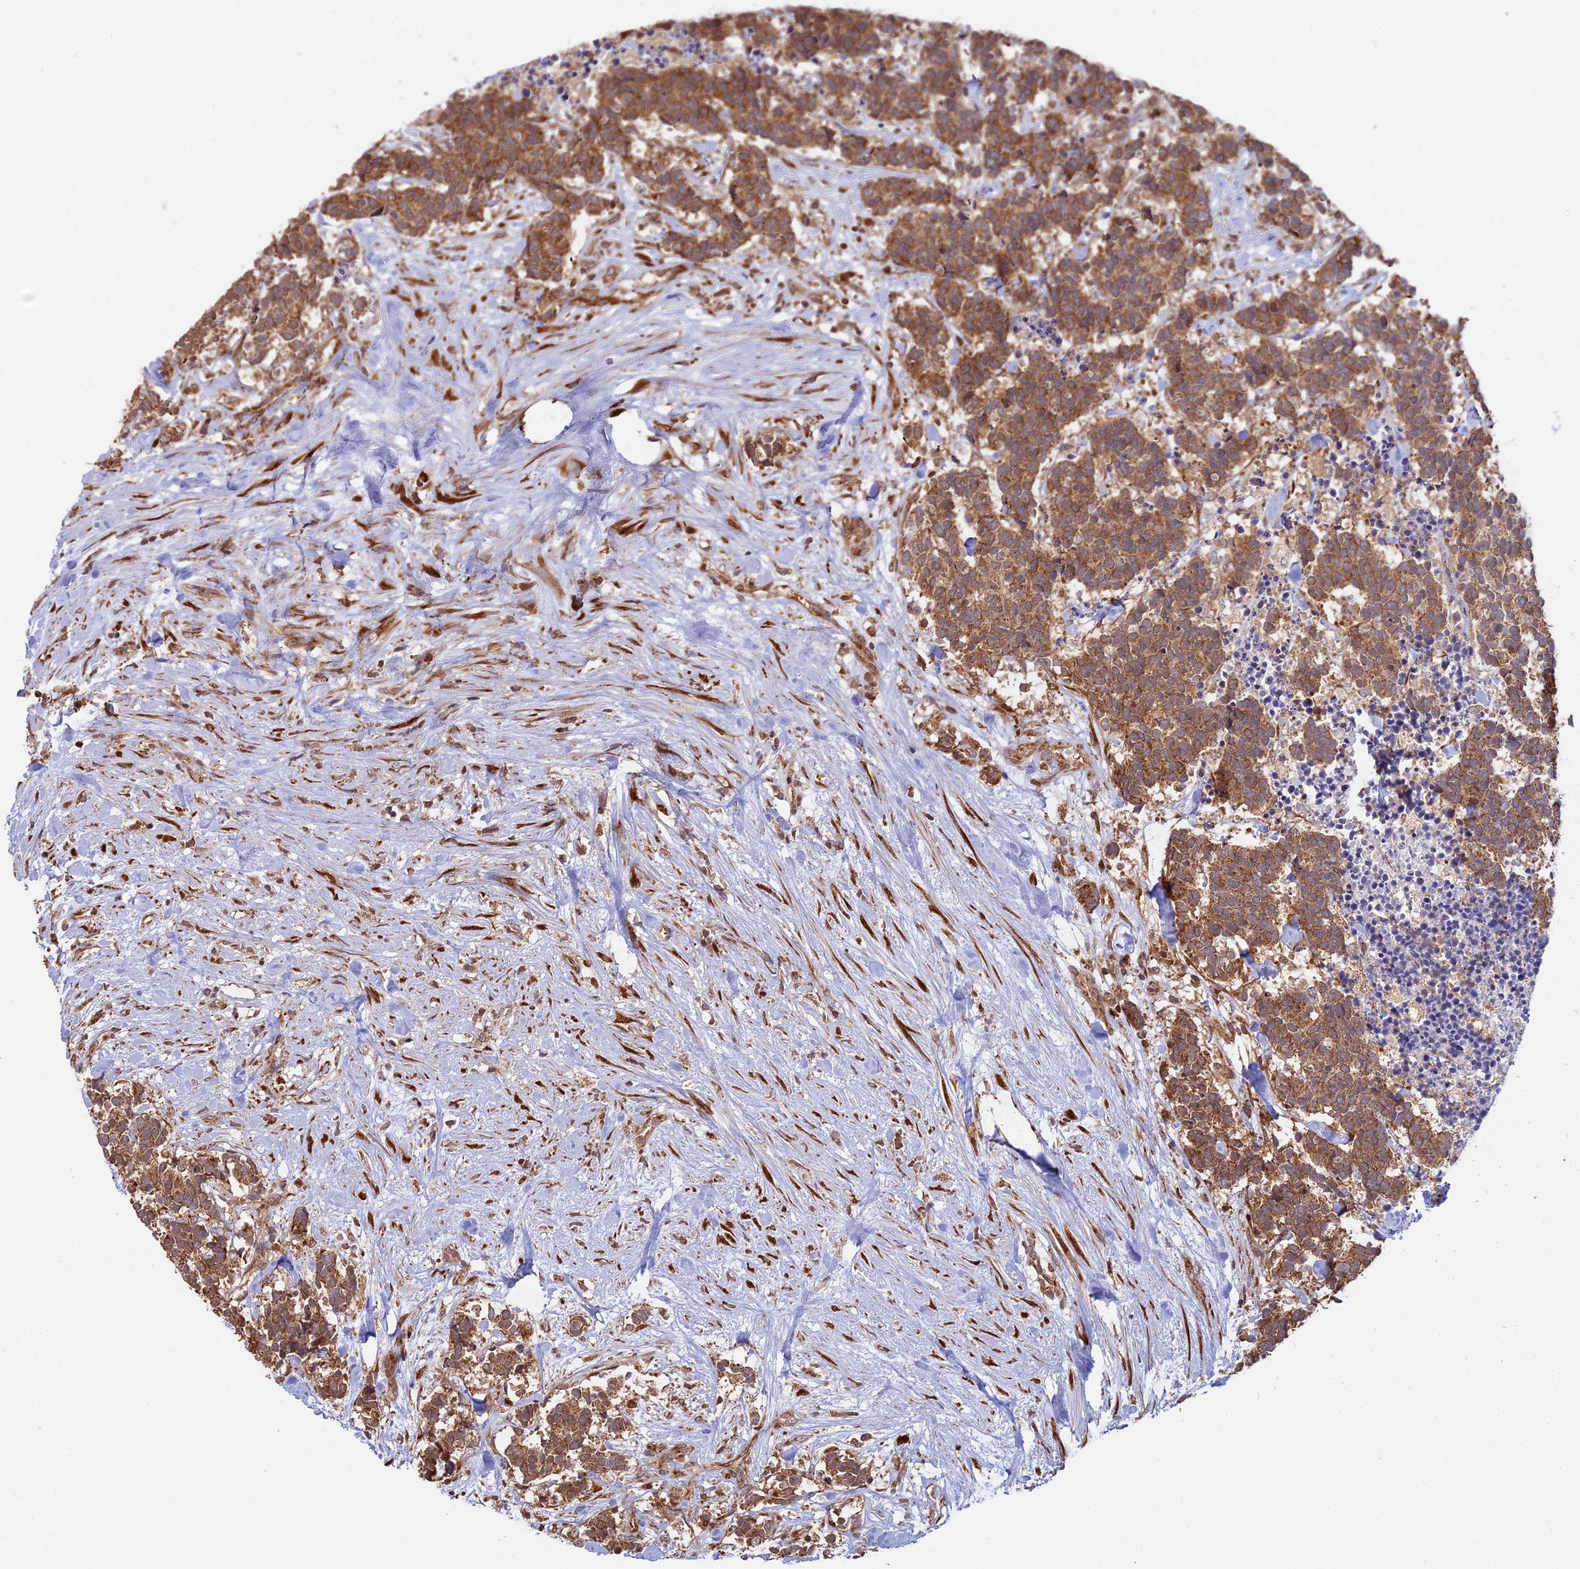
{"staining": {"intensity": "moderate", "quantity": ">75%", "location": "cytoplasmic/membranous"}, "tissue": "carcinoid", "cell_type": "Tumor cells", "image_type": "cancer", "snomed": [{"axis": "morphology", "description": "Carcinoma, NOS"}, {"axis": "morphology", "description": "Carcinoid, malignant, NOS"}, {"axis": "topography", "description": "Prostate"}], "caption": "Immunohistochemistry image of human carcinoid stained for a protein (brown), which exhibits medium levels of moderate cytoplasmic/membranous positivity in about >75% of tumor cells.", "gene": "RPL26", "patient": {"sex": "male", "age": 57}}